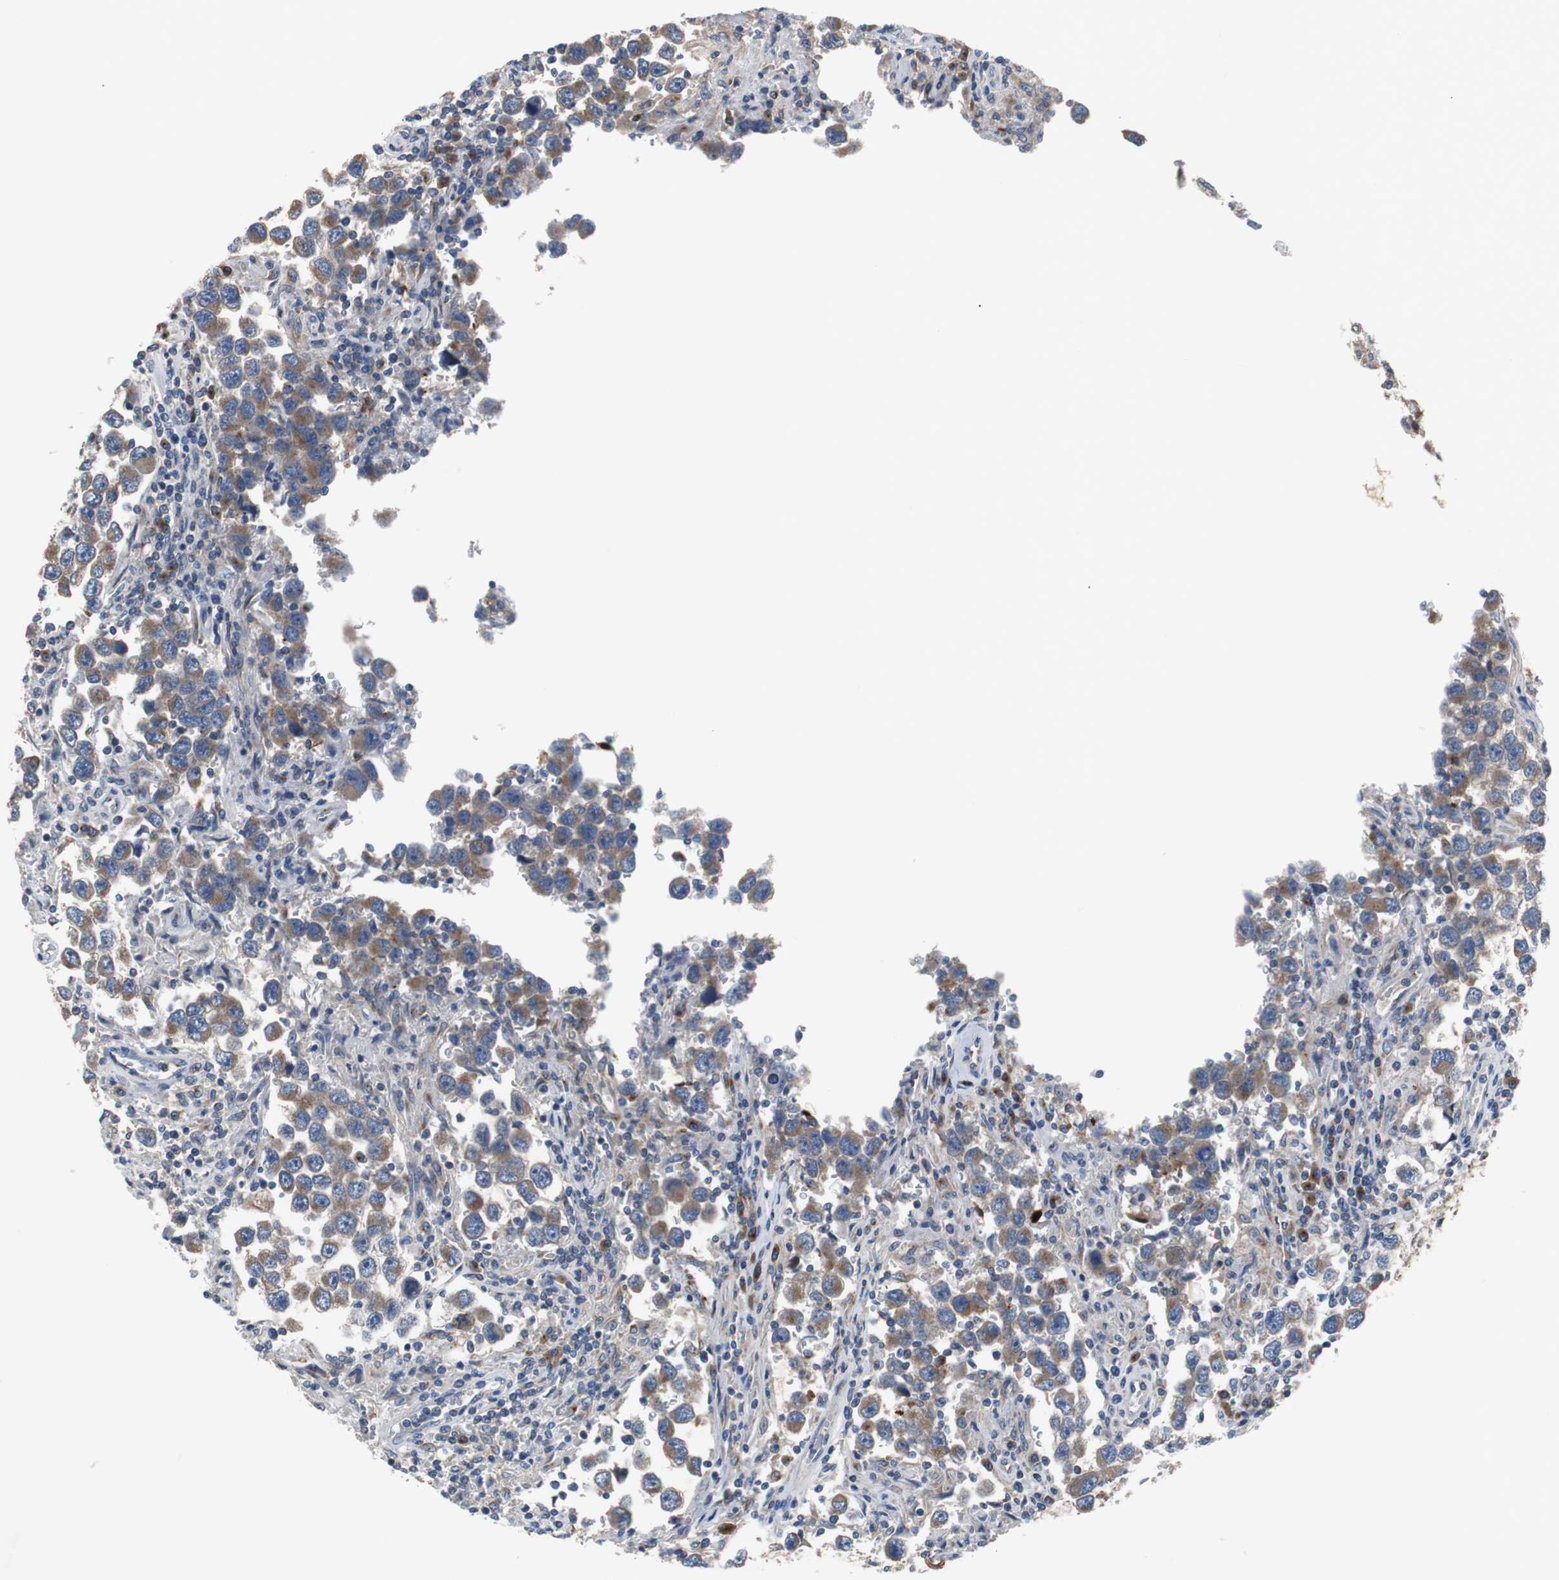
{"staining": {"intensity": "moderate", "quantity": ">75%", "location": "cytoplasmic/membranous"}, "tissue": "testis cancer", "cell_type": "Tumor cells", "image_type": "cancer", "snomed": [{"axis": "morphology", "description": "Carcinoma, Embryonal, NOS"}, {"axis": "topography", "description": "Testis"}], "caption": "High-magnification brightfield microscopy of testis cancer stained with DAB (3,3'-diaminobenzidine) (brown) and counterstained with hematoxylin (blue). tumor cells exhibit moderate cytoplasmic/membranous positivity is present in about>75% of cells. Immunohistochemistry (ihc) stains the protein of interest in brown and the nuclei are stained blue.", "gene": "CALB2", "patient": {"sex": "male", "age": 21}}